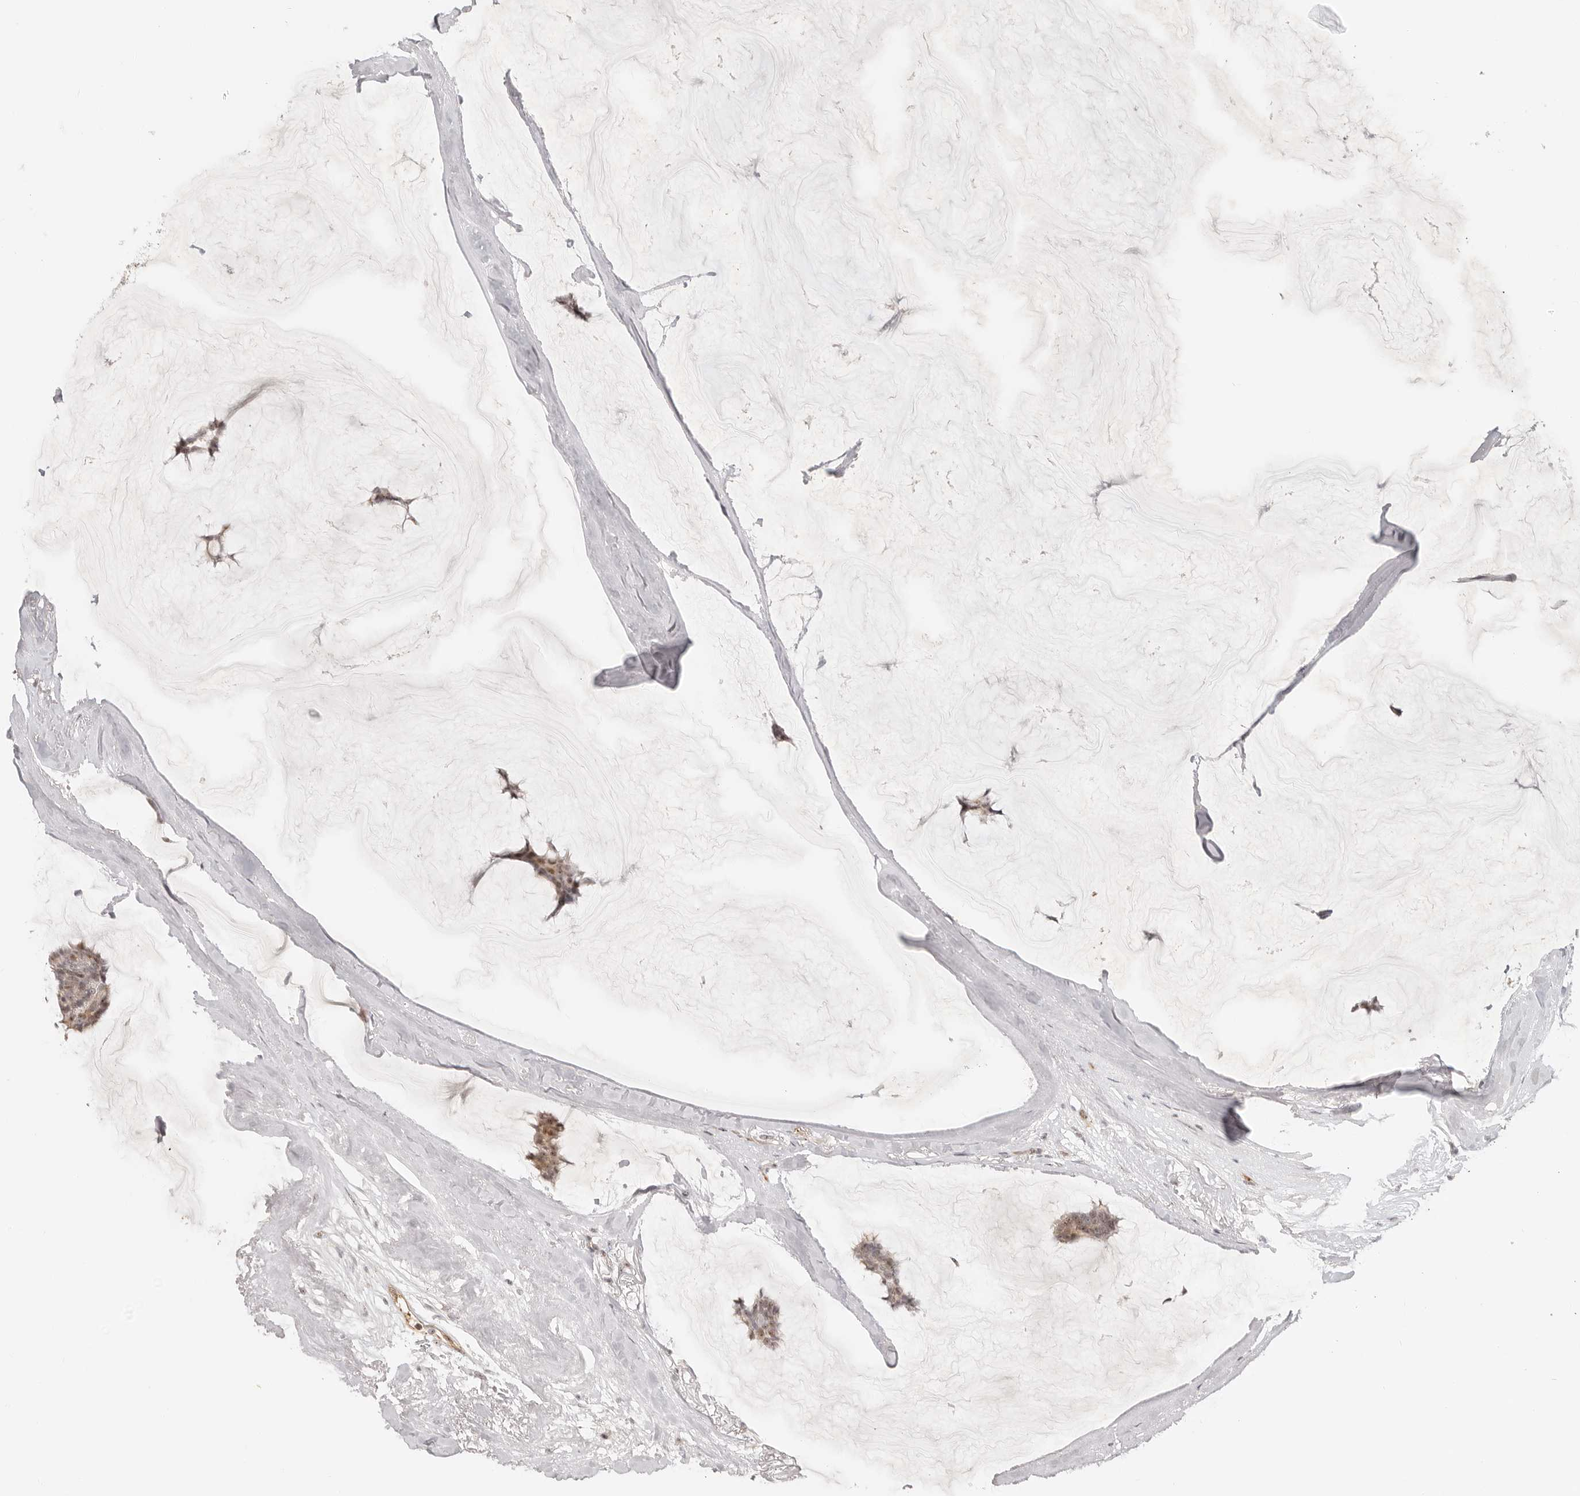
{"staining": {"intensity": "weak", "quantity": ">75%", "location": "nuclear"}, "tissue": "breast cancer", "cell_type": "Tumor cells", "image_type": "cancer", "snomed": [{"axis": "morphology", "description": "Duct carcinoma"}, {"axis": "topography", "description": "Breast"}], "caption": "High-magnification brightfield microscopy of breast cancer stained with DAB (brown) and counterstained with hematoxylin (blue). tumor cells exhibit weak nuclear expression is appreciated in approximately>75% of cells. (brown staining indicates protein expression, while blue staining denotes nuclei).", "gene": "BAP1", "patient": {"sex": "female", "age": 93}}